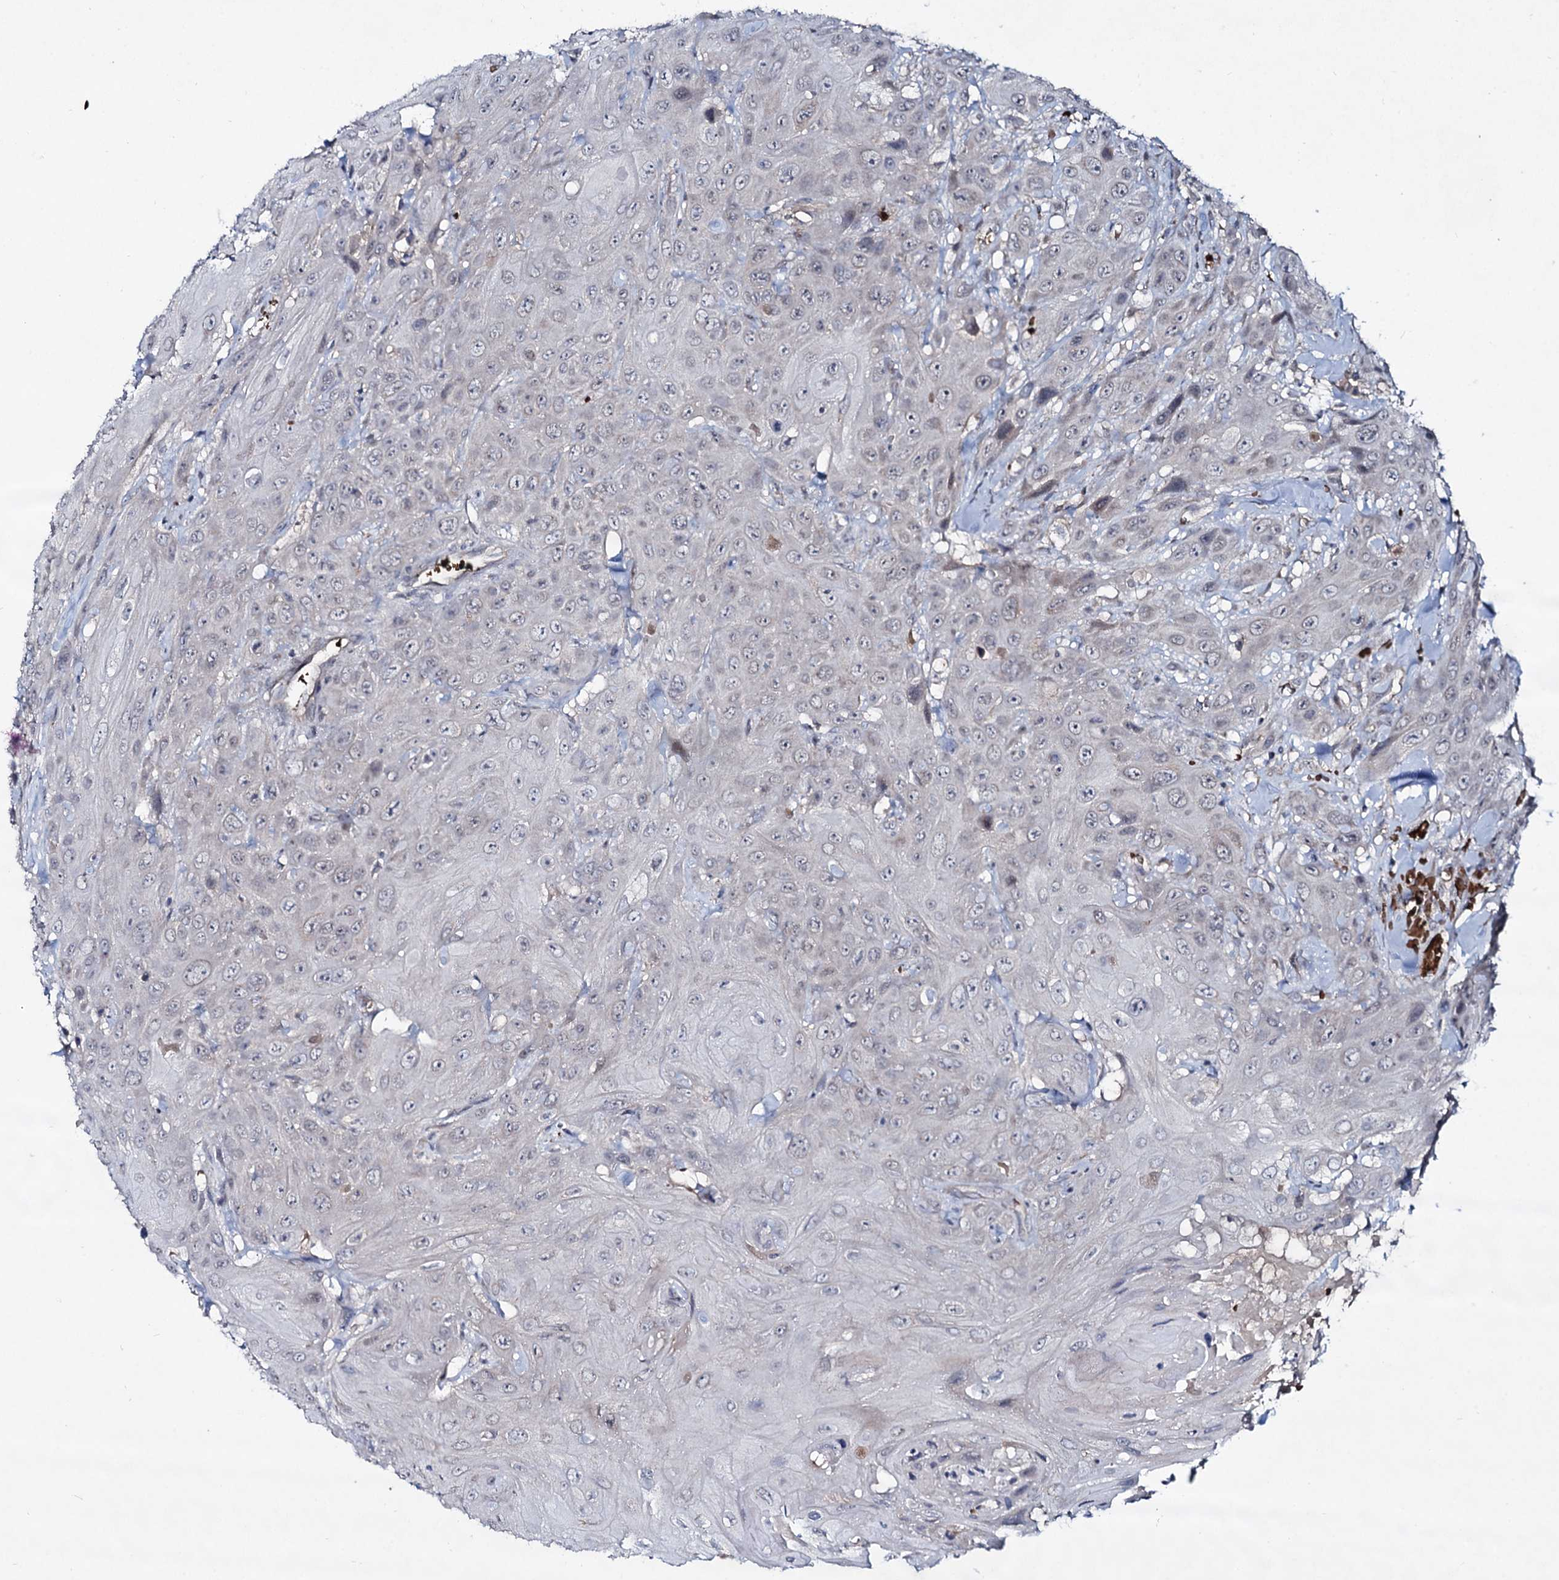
{"staining": {"intensity": "negative", "quantity": "none", "location": "none"}, "tissue": "head and neck cancer", "cell_type": "Tumor cells", "image_type": "cancer", "snomed": [{"axis": "morphology", "description": "Squamous cell carcinoma, NOS"}, {"axis": "topography", "description": "Head-Neck"}], "caption": "The micrograph exhibits no significant staining in tumor cells of squamous cell carcinoma (head and neck).", "gene": "RNF6", "patient": {"sex": "male", "age": 81}}